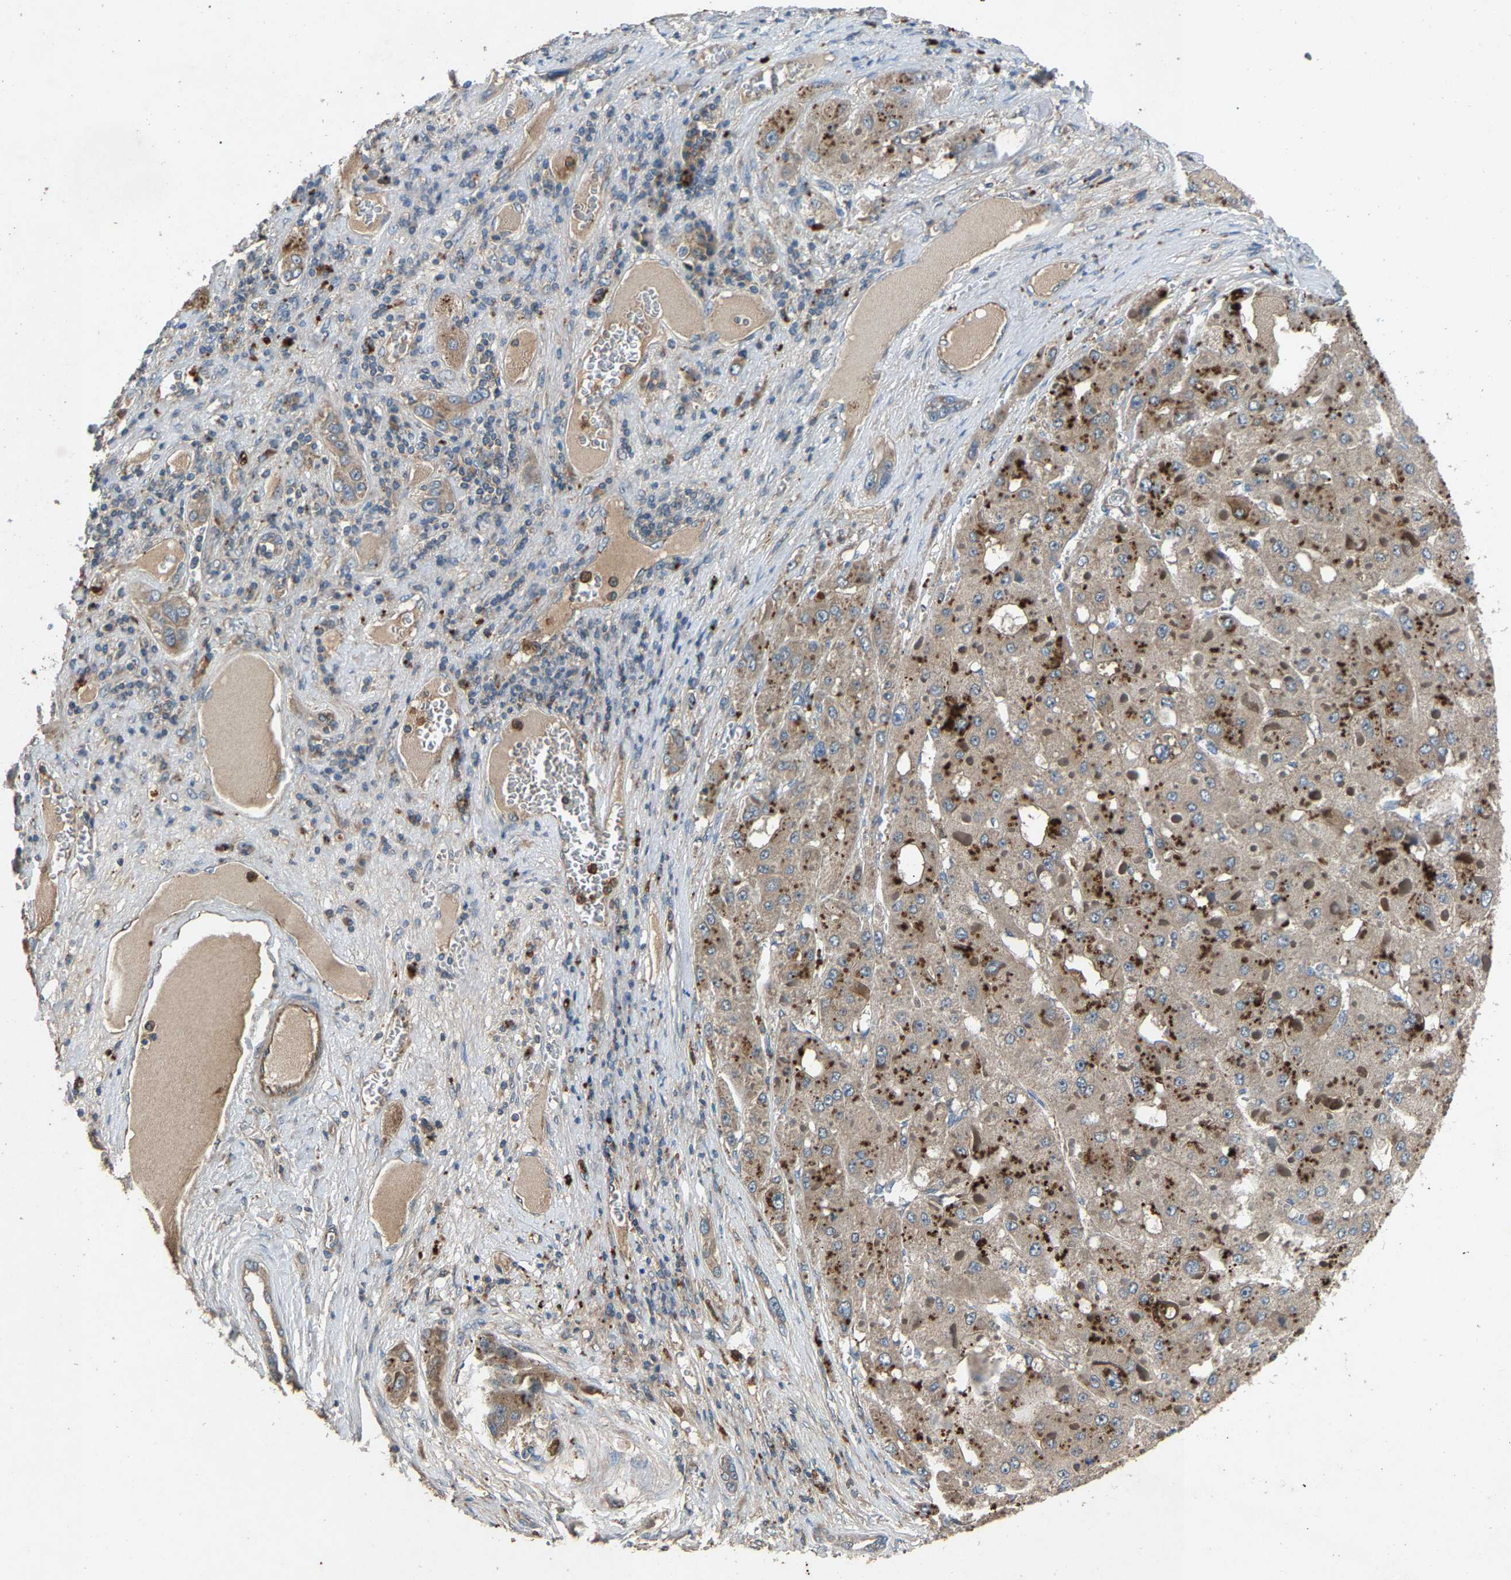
{"staining": {"intensity": "weak", "quantity": "25%-75%", "location": "cytoplasmic/membranous"}, "tissue": "liver cancer", "cell_type": "Tumor cells", "image_type": "cancer", "snomed": [{"axis": "morphology", "description": "Carcinoma, Hepatocellular, NOS"}, {"axis": "topography", "description": "Liver"}], "caption": "Immunohistochemical staining of liver cancer (hepatocellular carcinoma) displays low levels of weak cytoplasmic/membranous protein staining in about 25%-75% of tumor cells.", "gene": "PPID", "patient": {"sex": "female", "age": 73}}